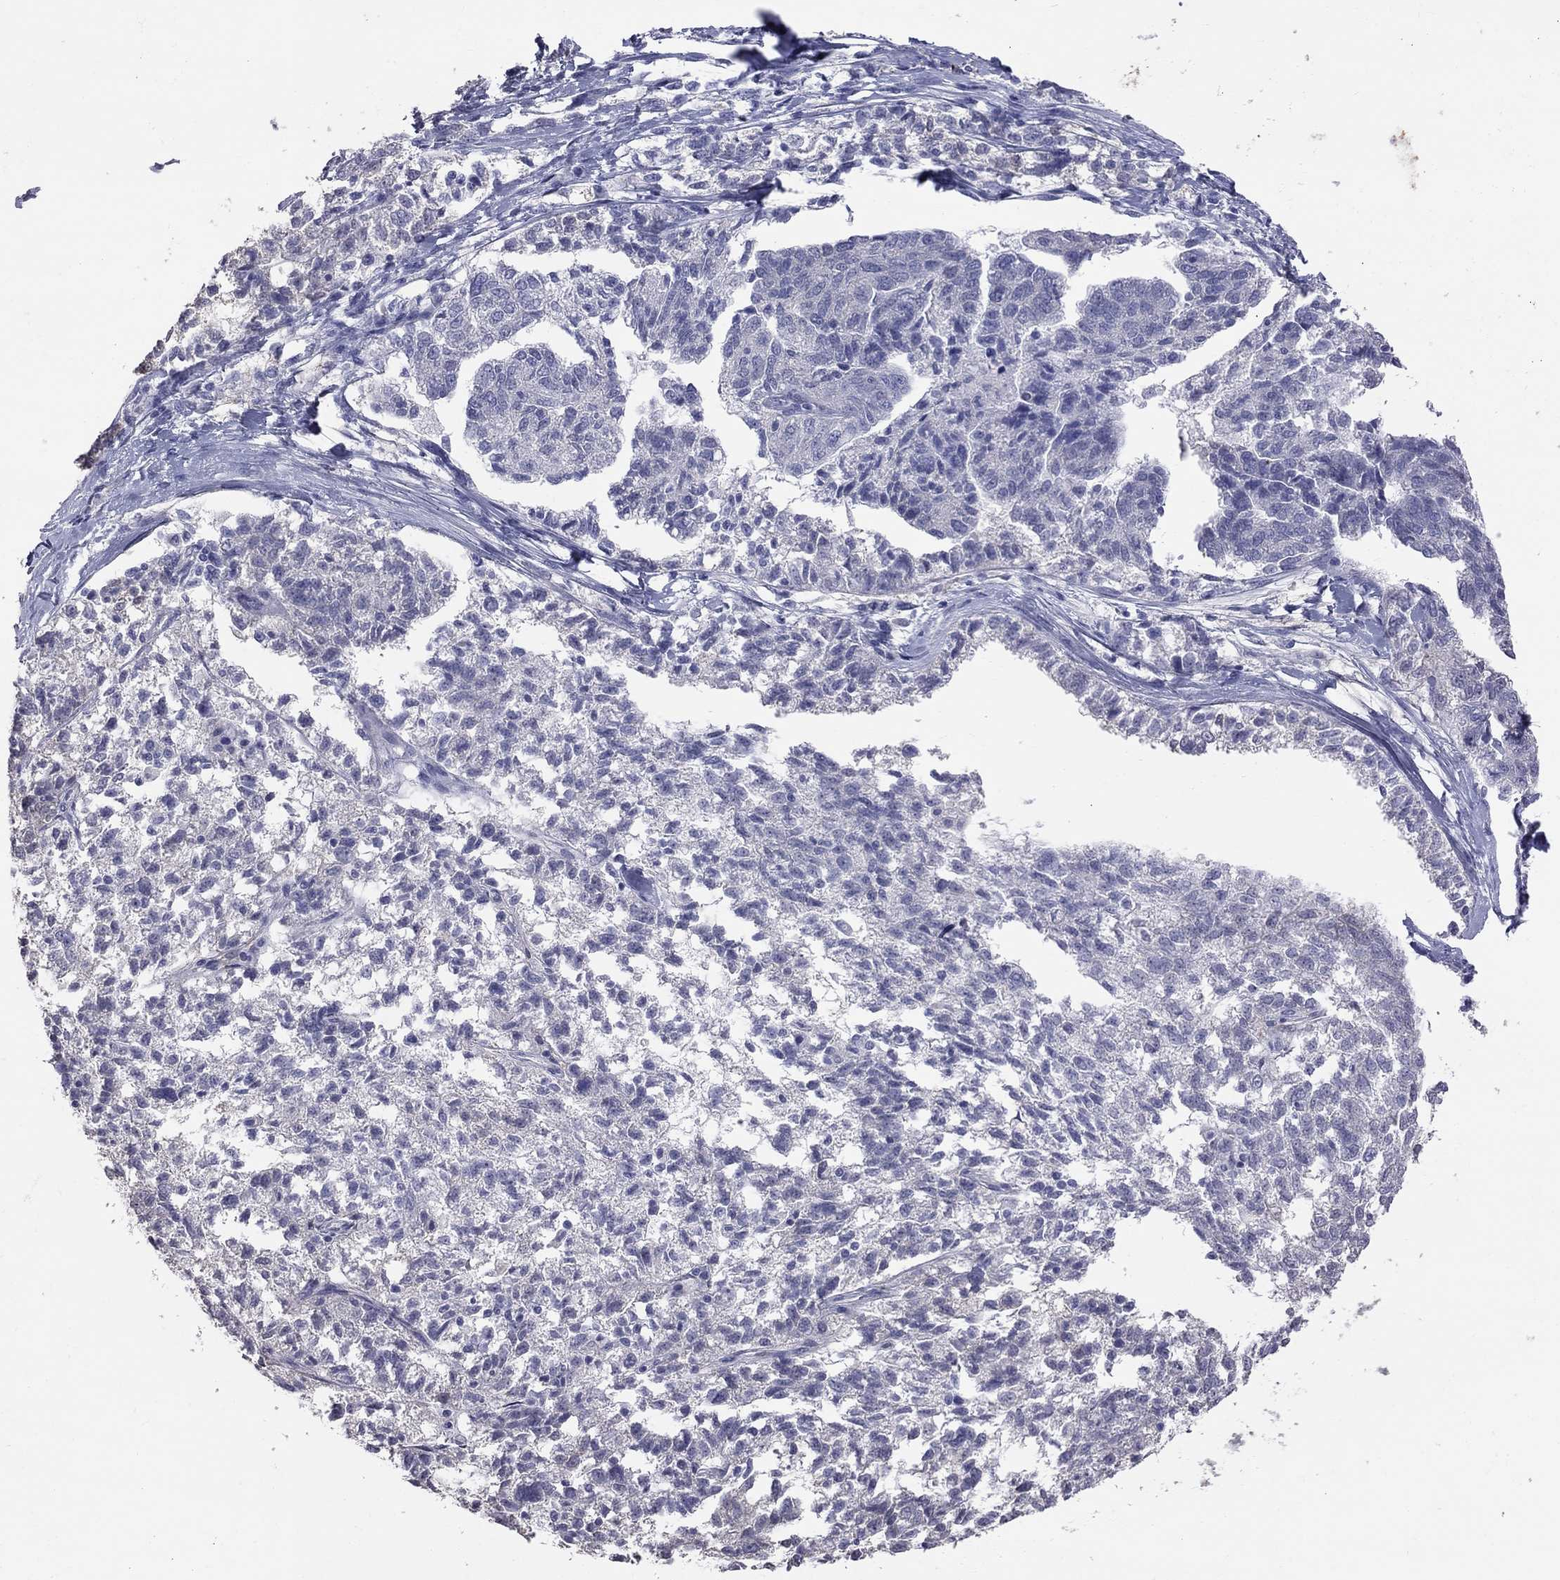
{"staining": {"intensity": "negative", "quantity": "none", "location": "none"}, "tissue": "ovarian cancer", "cell_type": "Tumor cells", "image_type": "cancer", "snomed": [{"axis": "morphology", "description": "Cystadenocarcinoma, serous, NOS"}, {"axis": "topography", "description": "Ovary"}], "caption": "Human ovarian cancer stained for a protein using IHC reveals no staining in tumor cells.", "gene": "HYLS1", "patient": {"sex": "female", "age": 71}}